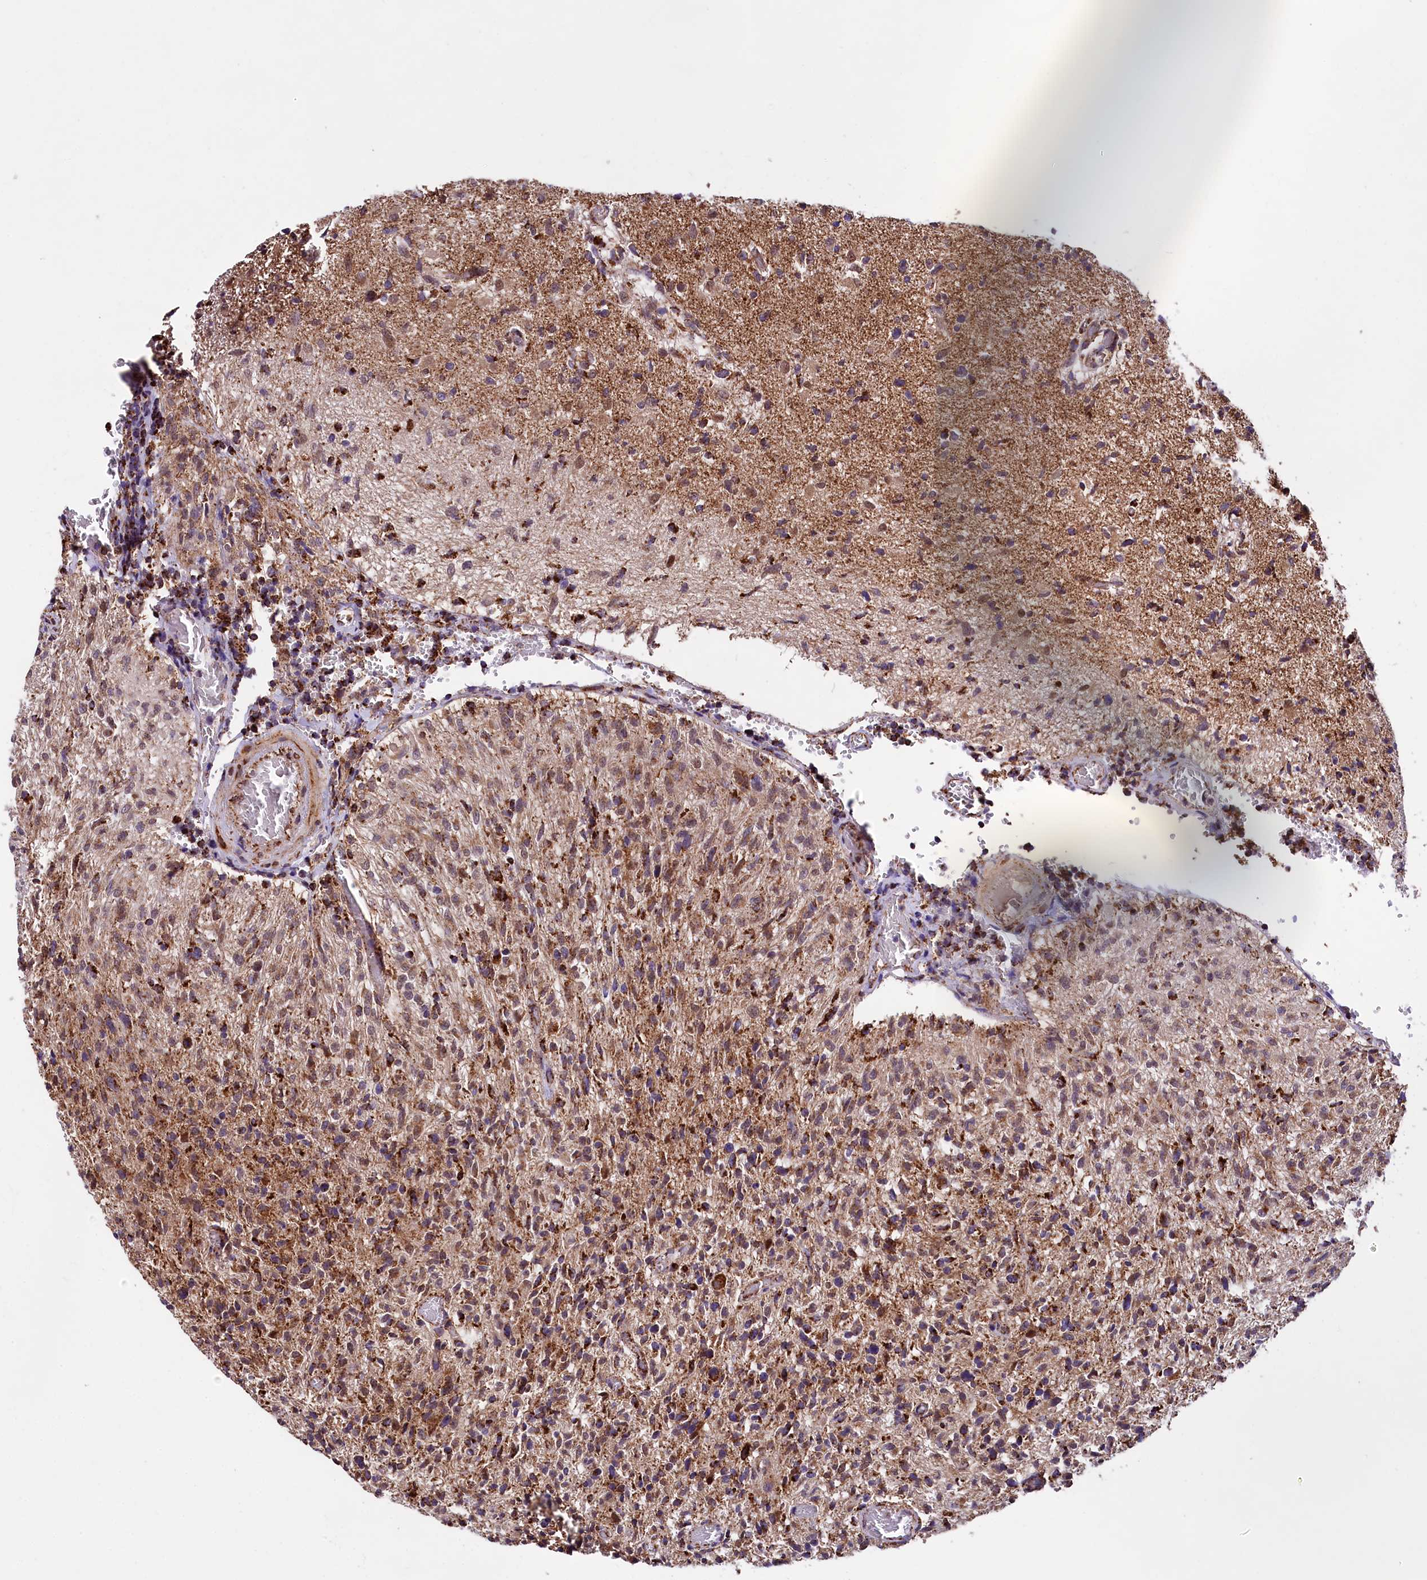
{"staining": {"intensity": "moderate", "quantity": "<25%", "location": "cytoplasmic/membranous"}, "tissue": "glioma", "cell_type": "Tumor cells", "image_type": "cancer", "snomed": [{"axis": "morphology", "description": "Glioma, malignant, High grade"}, {"axis": "topography", "description": "Brain"}], "caption": "Moderate cytoplasmic/membranous staining for a protein is identified in approximately <25% of tumor cells of malignant high-grade glioma using immunohistochemistry.", "gene": "KLC2", "patient": {"sex": "female", "age": 57}}